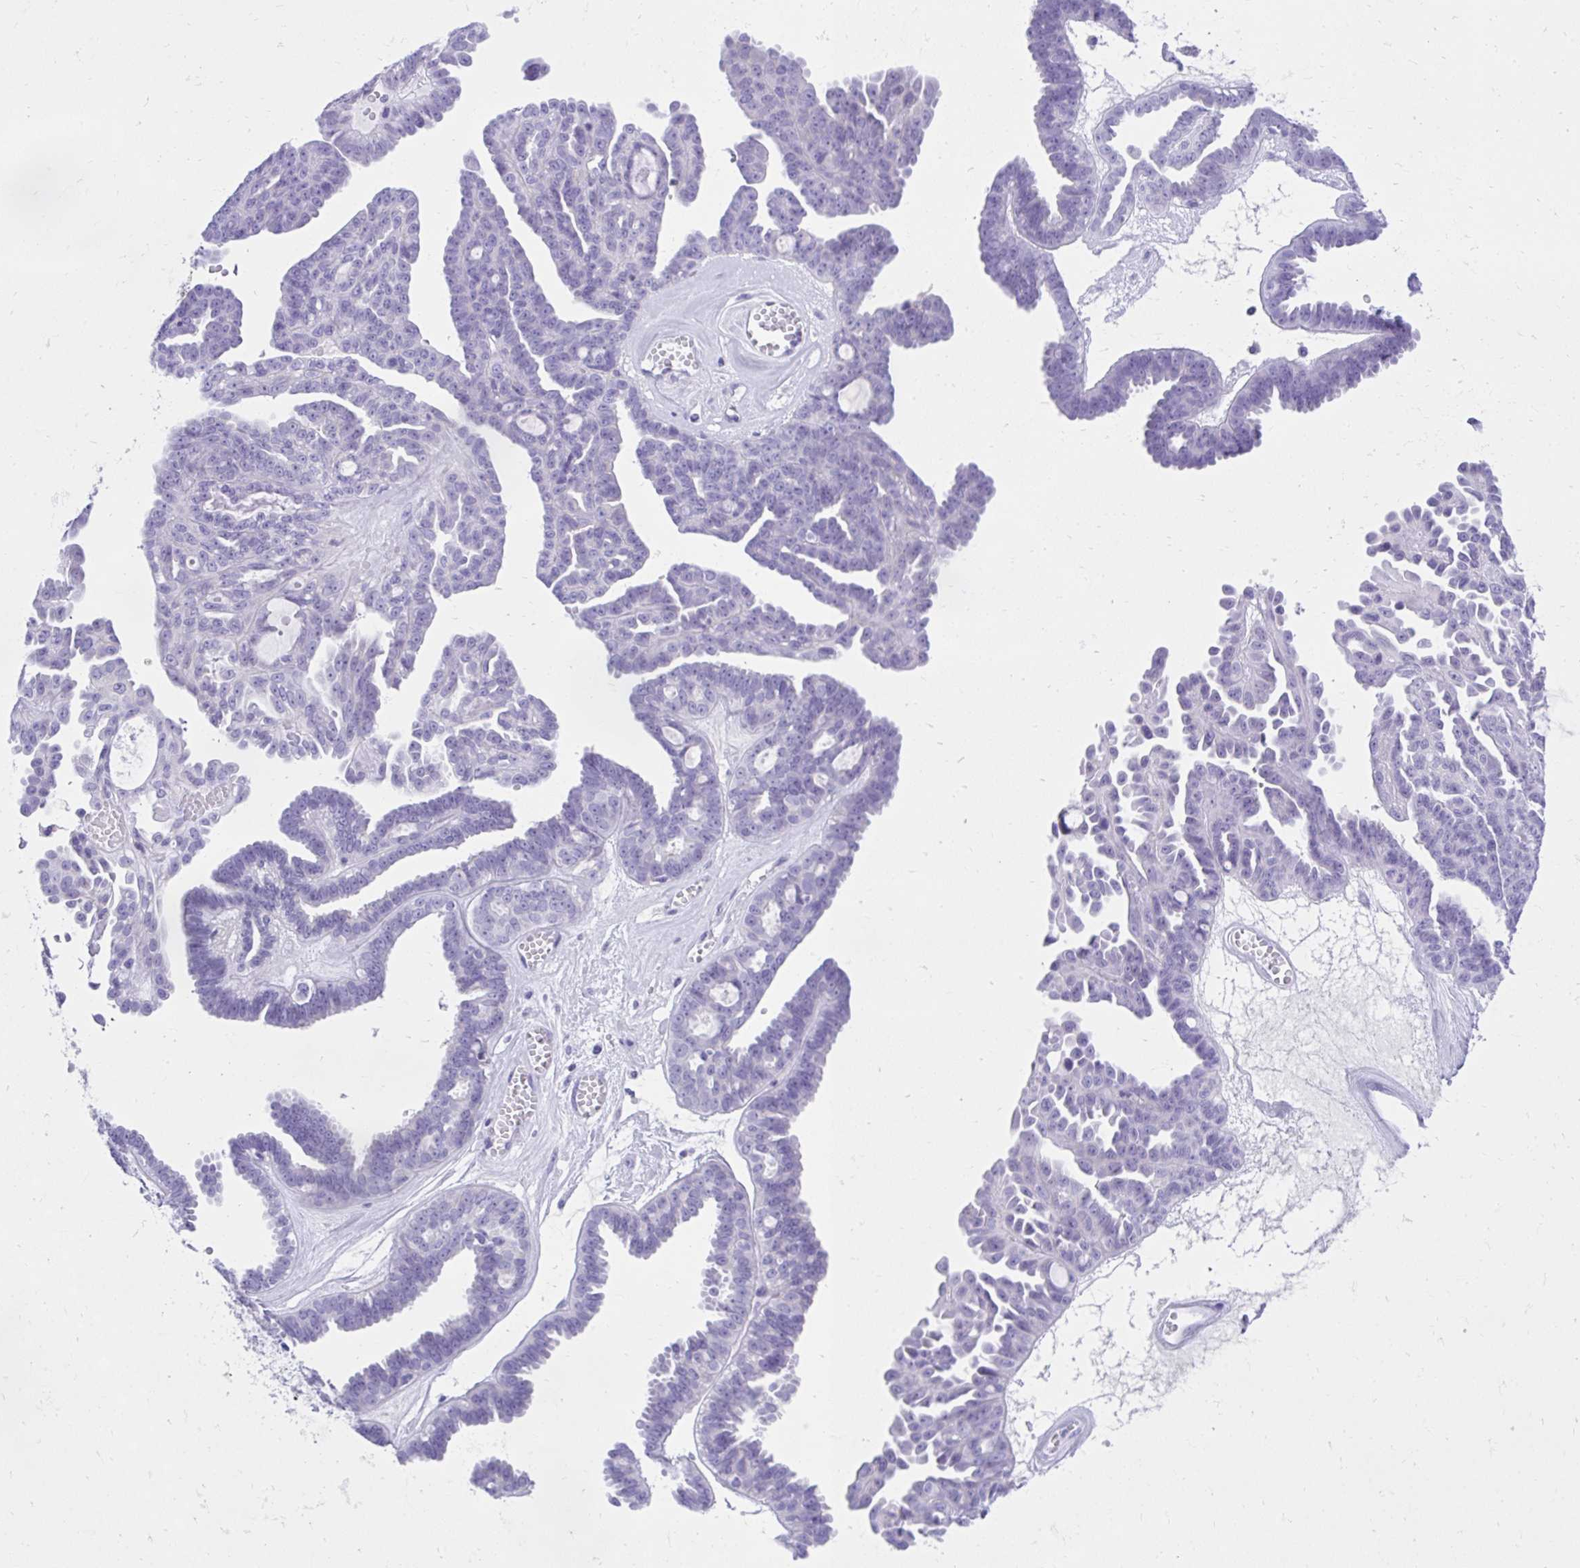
{"staining": {"intensity": "negative", "quantity": "none", "location": "none"}, "tissue": "ovarian cancer", "cell_type": "Tumor cells", "image_type": "cancer", "snomed": [{"axis": "morphology", "description": "Cystadenocarcinoma, serous, NOS"}, {"axis": "topography", "description": "Ovary"}], "caption": "A high-resolution photomicrograph shows immunohistochemistry staining of ovarian cancer, which reveals no significant staining in tumor cells.", "gene": "KCNN4", "patient": {"sex": "female", "age": 71}}